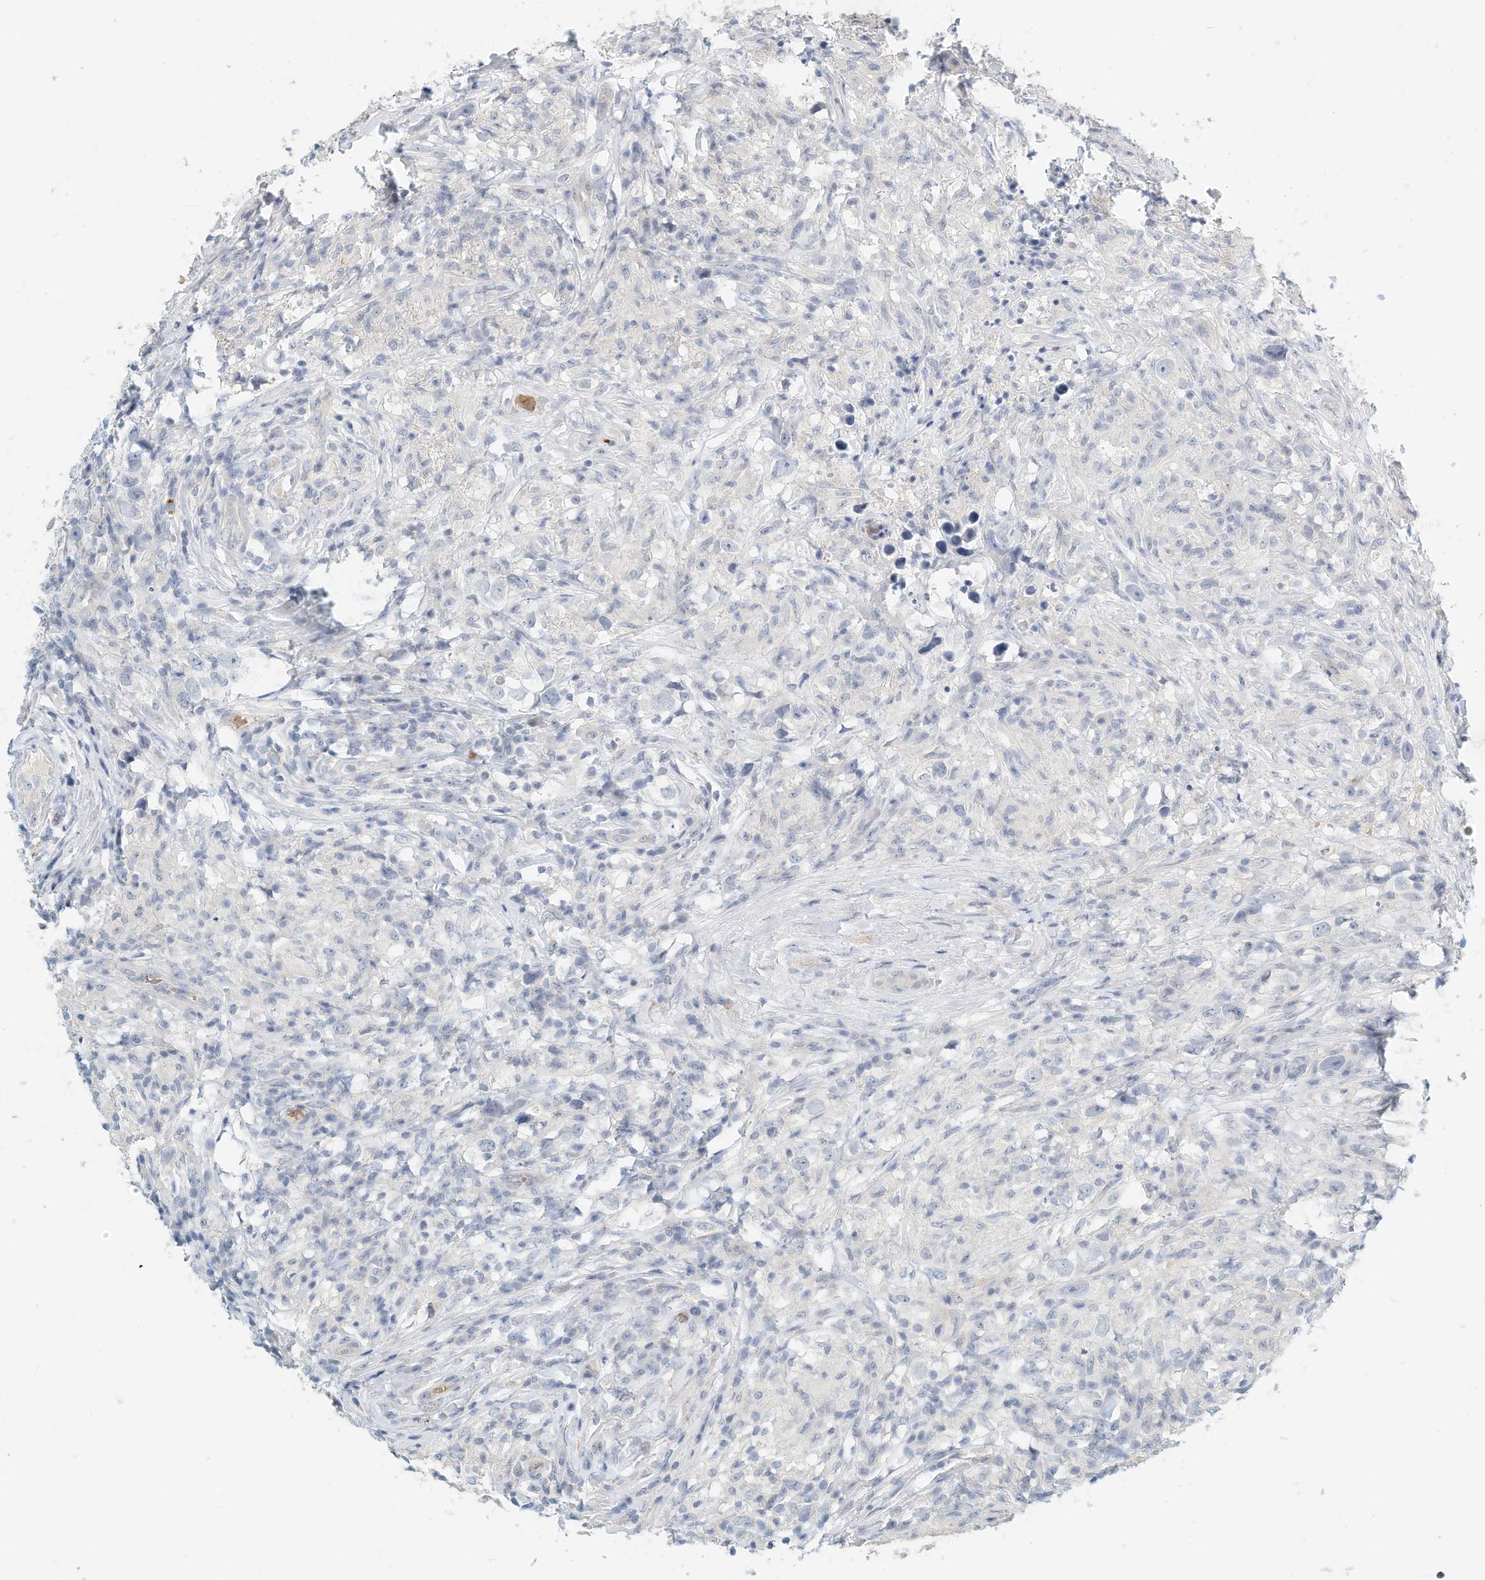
{"staining": {"intensity": "negative", "quantity": "none", "location": "none"}, "tissue": "testis cancer", "cell_type": "Tumor cells", "image_type": "cancer", "snomed": [{"axis": "morphology", "description": "Seminoma, NOS"}, {"axis": "topography", "description": "Testis"}], "caption": "Protein analysis of seminoma (testis) displays no significant staining in tumor cells. (DAB (3,3'-diaminobenzidine) immunohistochemistry with hematoxylin counter stain).", "gene": "RCAN3", "patient": {"sex": "male", "age": 49}}